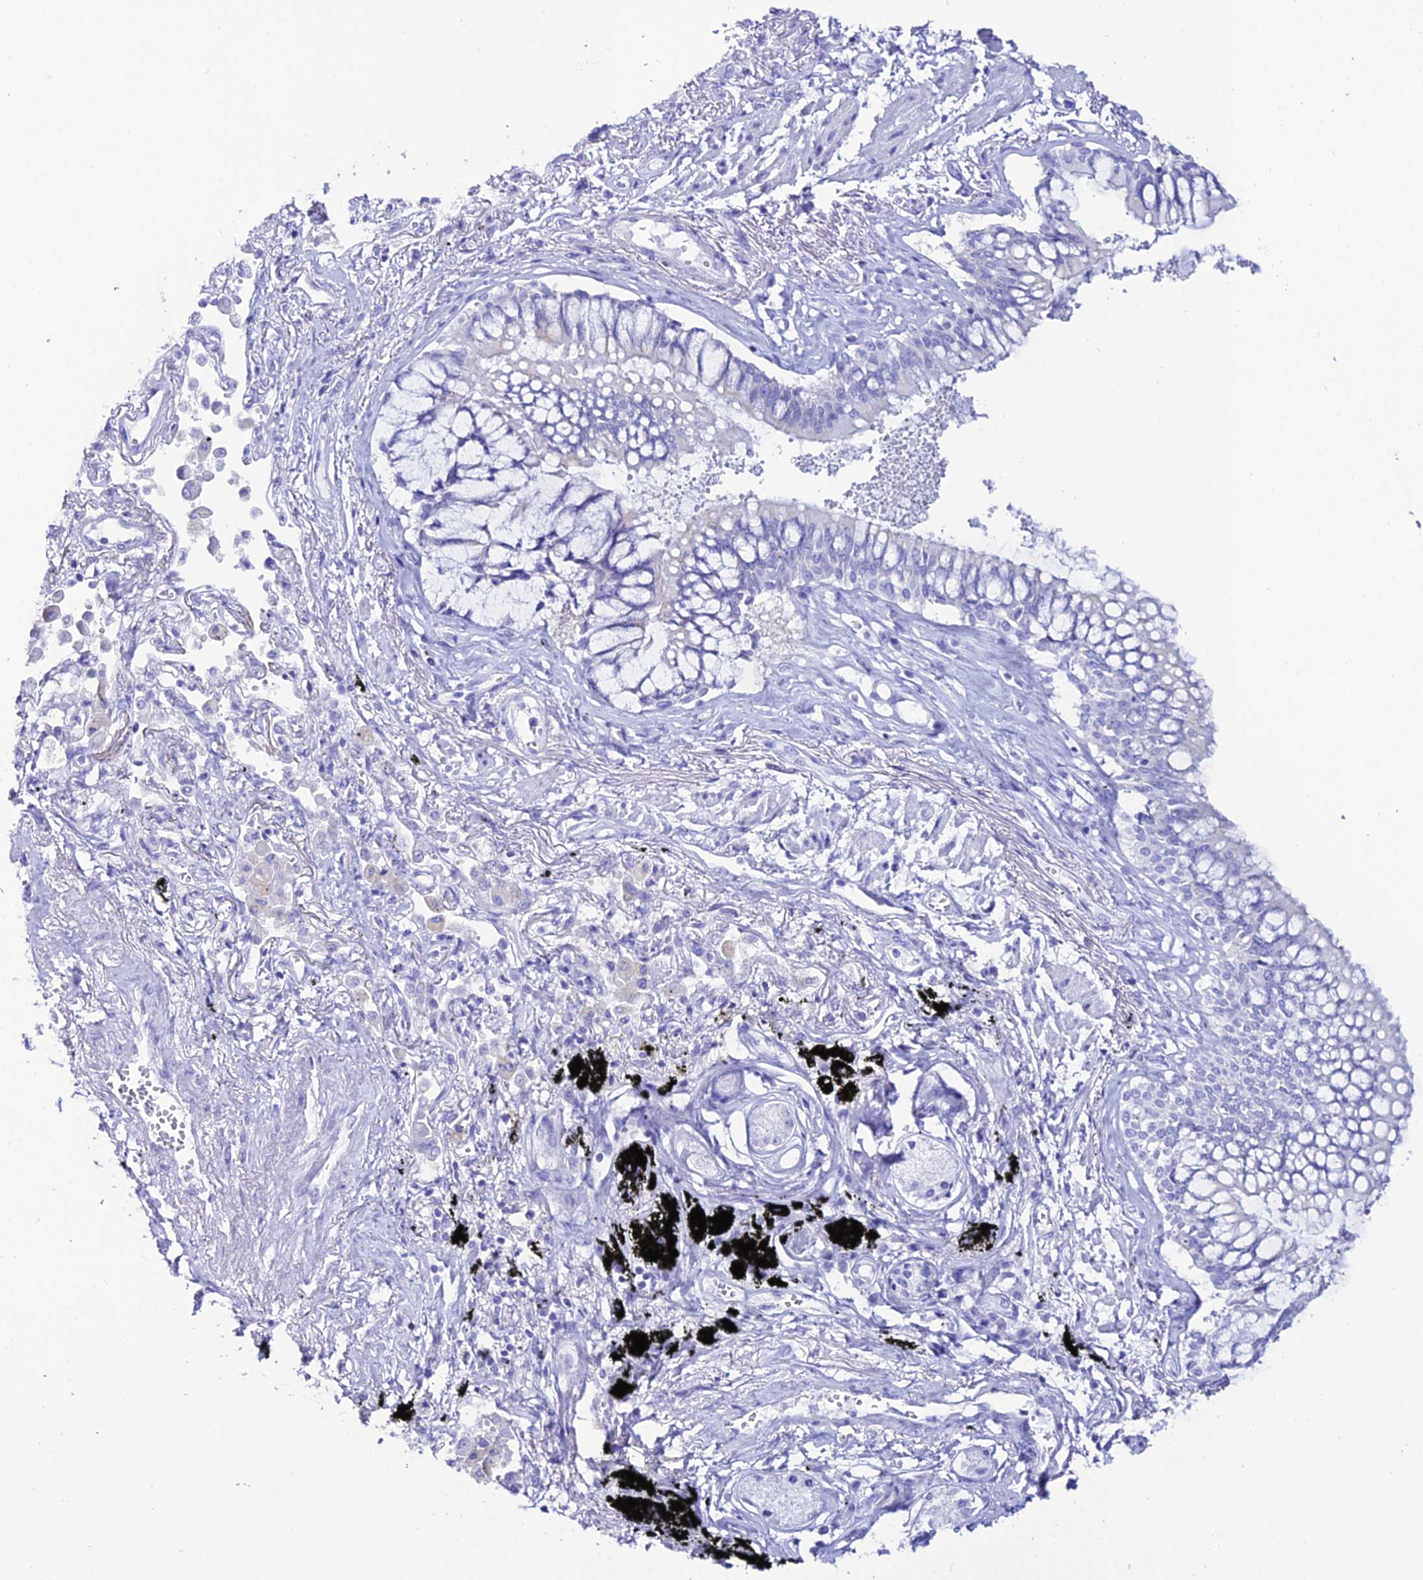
{"staining": {"intensity": "negative", "quantity": "none", "location": "none"}, "tissue": "lung cancer", "cell_type": "Tumor cells", "image_type": "cancer", "snomed": [{"axis": "morphology", "description": "Adenocarcinoma, NOS"}, {"axis": "topography", "description": "Lung"}], "caption": "This is a image of immunohistochemistry (IHC) staining of lung adenocarcinoma, which shows no expression in tumor cells.", "gene": "OR4D5", "patient": {"sex": "male", "age": 67}}